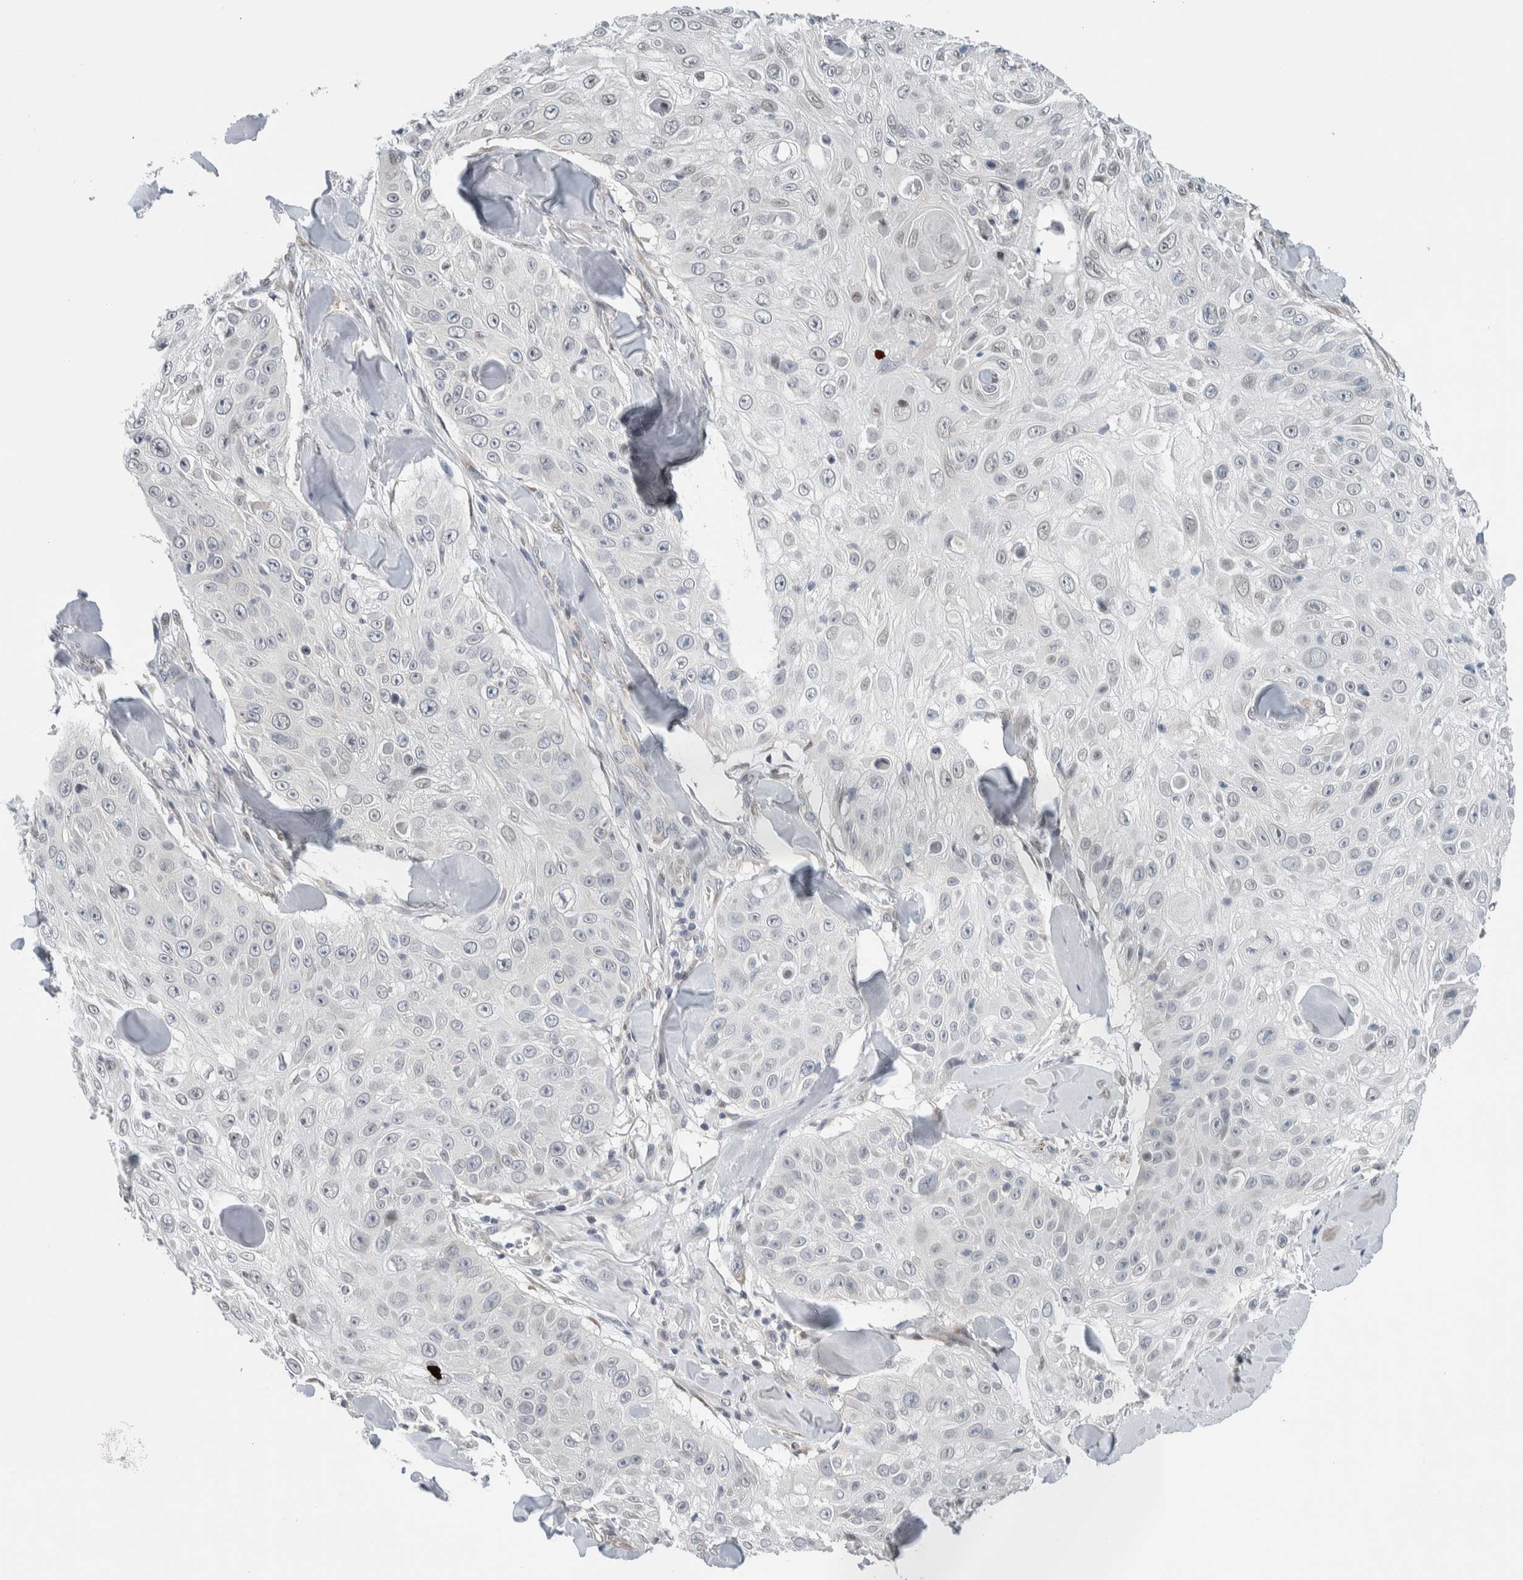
{"staining": {"intensity": "negative", "quantity": "none", "location": "none"}, "tissue": "skin cancer", "cell_type": "Tumor cells", "image_type": "cancer", "snomed": [{"axis": "morphology", "description": "Squamous cell carcinoma, NOS"}, {"axis": "topography", "description": "Skin"}], "caption": "Histopathology image shows no protein expression in tumor cells of skin cancer (squamous cell carcinoma) tissue.", "gene": "NEUROD1", "patient": {"sex": "male", "age": 86}}